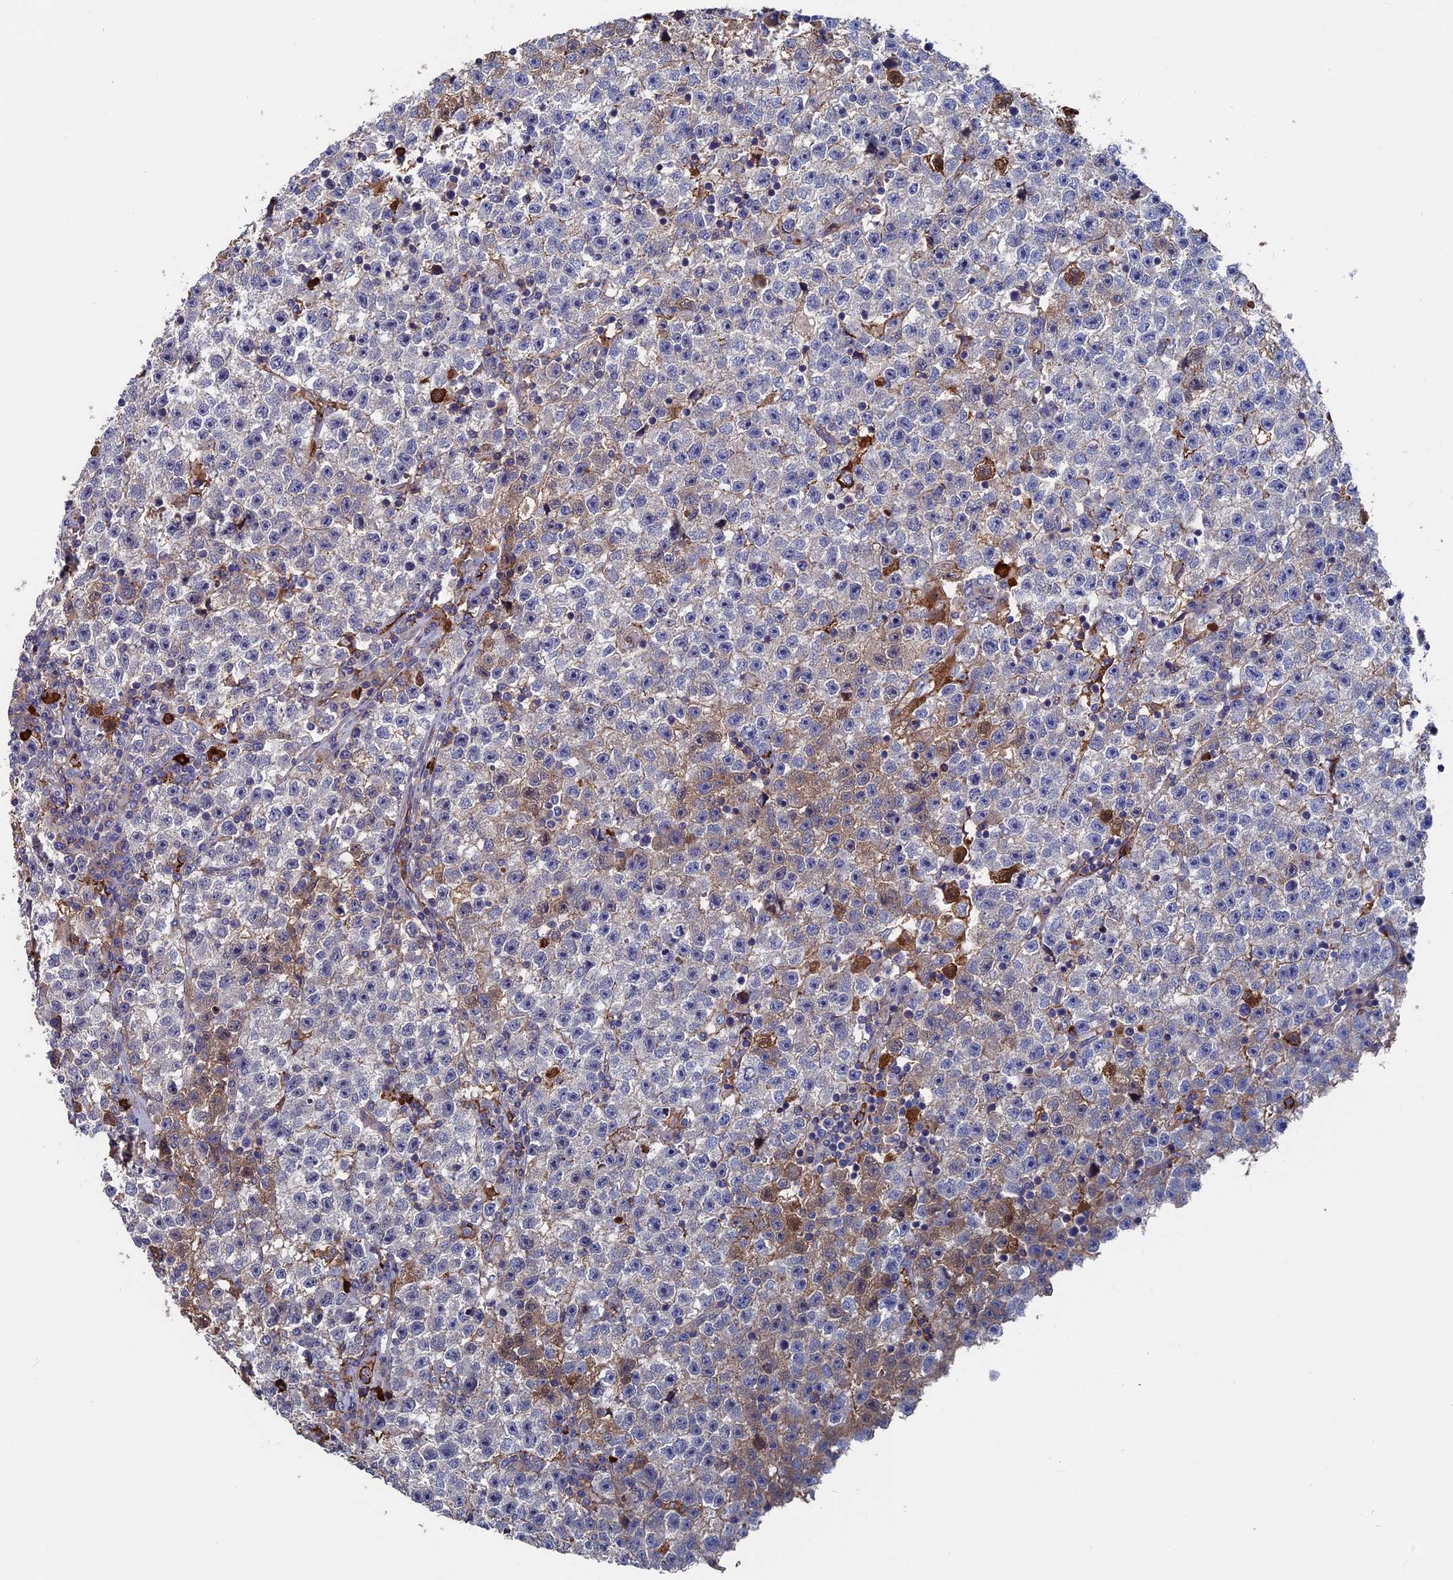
{"staining": {"intensity": "weak", "quantity": "<25%", "location": "cytoplasmic/membranous"}, "tissue": "testis cancer", "cell_type": "Tumor cells", "image_type": "cancer", "snomed": [{"axis": "morphology", "description": "Seminoma, NOS"}, {"axis": "topography", "description": "Testis"}], "caption": "DAB immunohistochemical staining of testis cancer (seminoma) reveals no significant expression in tumor cells.", "gene": "RPUSD1", "patient": {"sex": "male", "age": 22}}